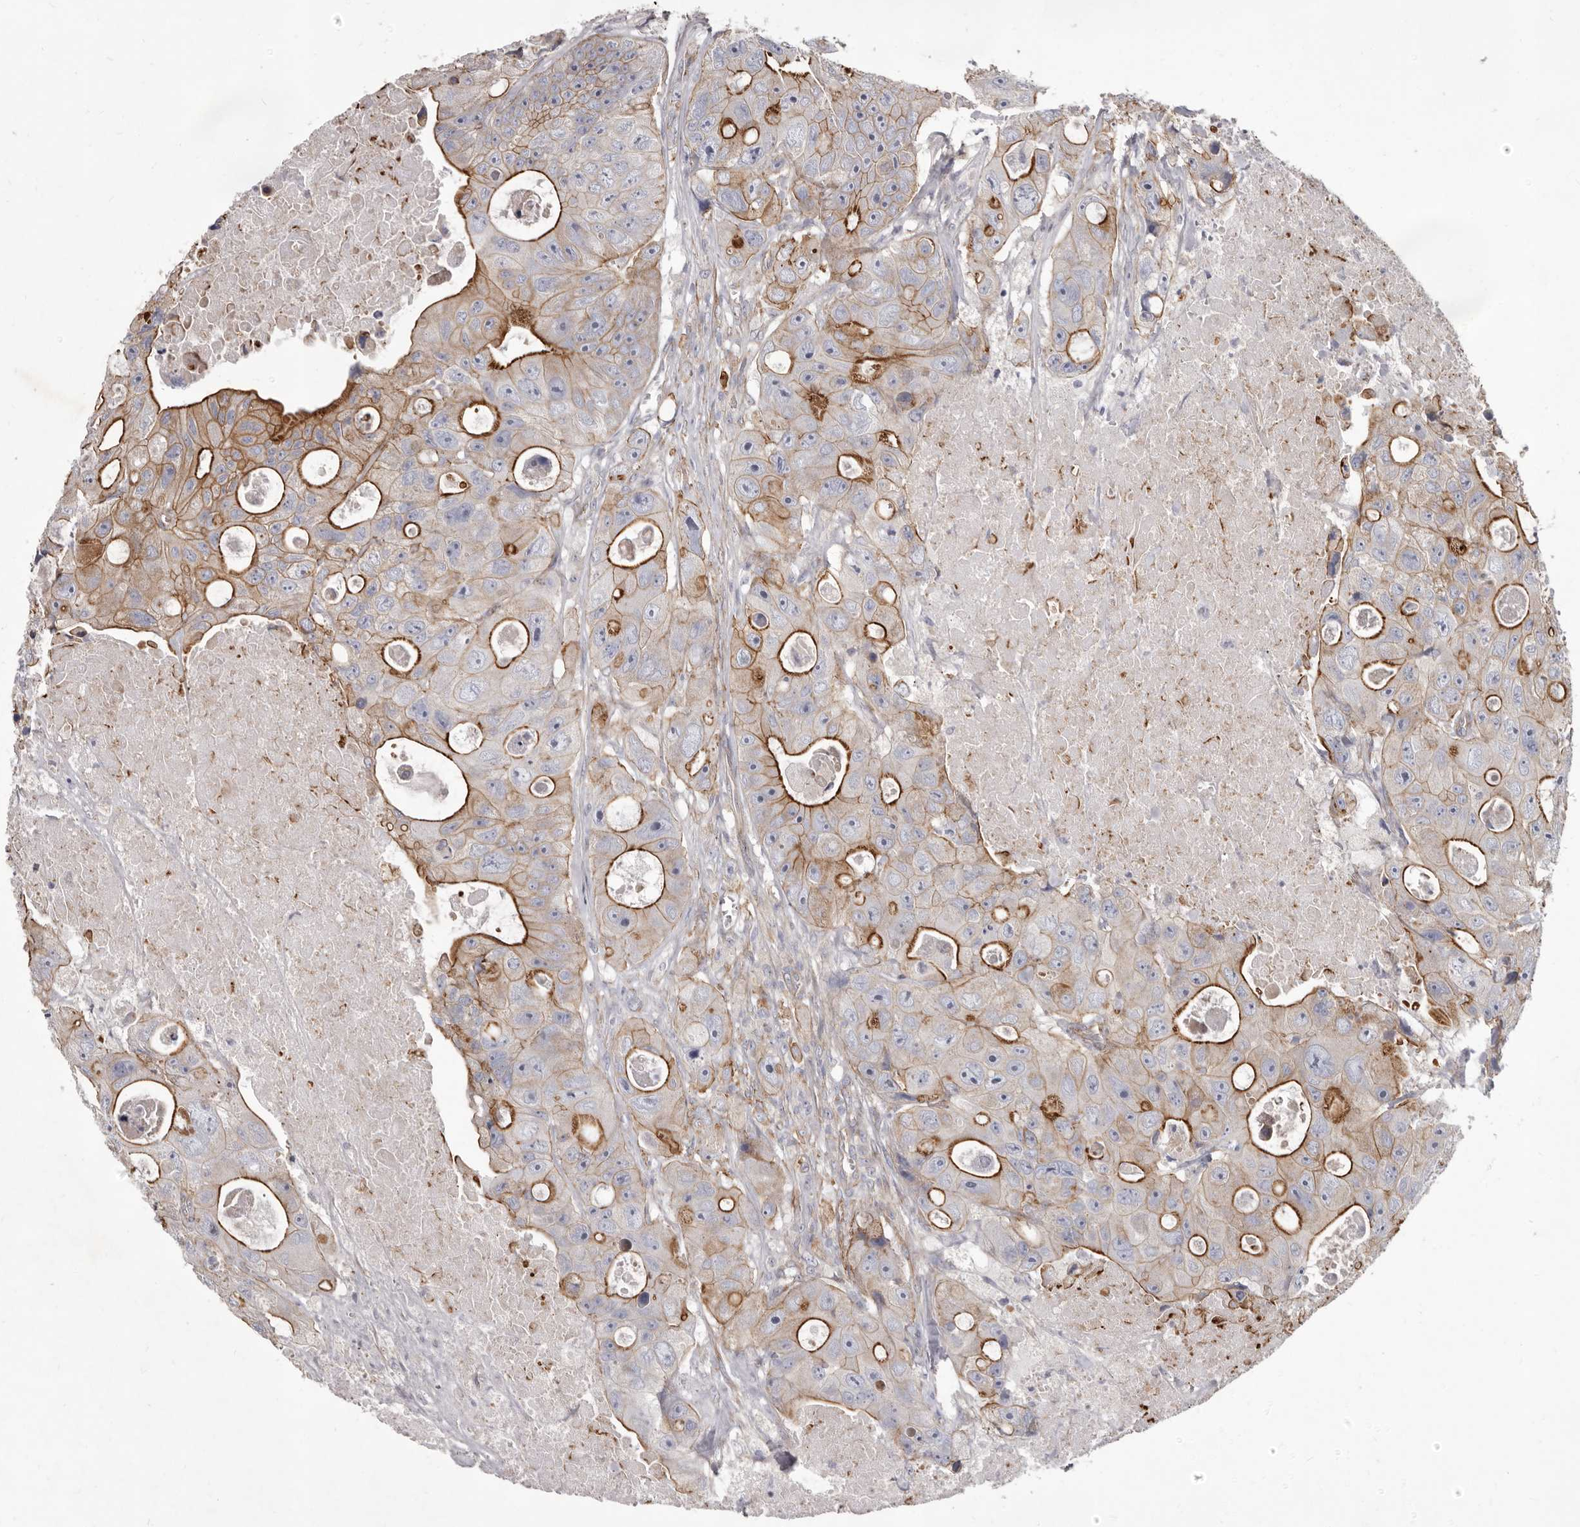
{"staining": {"intensity": "strong", "quantity": "<25%", "location": "cytoplasmic/membranous"}, "tissue": "colorectal cancer", "cell_type": "Tumor cells", "image_type": "cancer", "snomed": [{"axis": "morphology", "description": "Adenocarcinoma, NOS"}, {"axis": "topography", "description": "Colon"}], "caption": "Immunohistochemistry (DAB) staining of colorectal cancer (adenocarcinoma) exhibits strong cytoplasmic/membranous protein positivity in about <25% of tumor cells.", "gene": "P2RX6", "patient": {"sex": "female", "age": 46}}